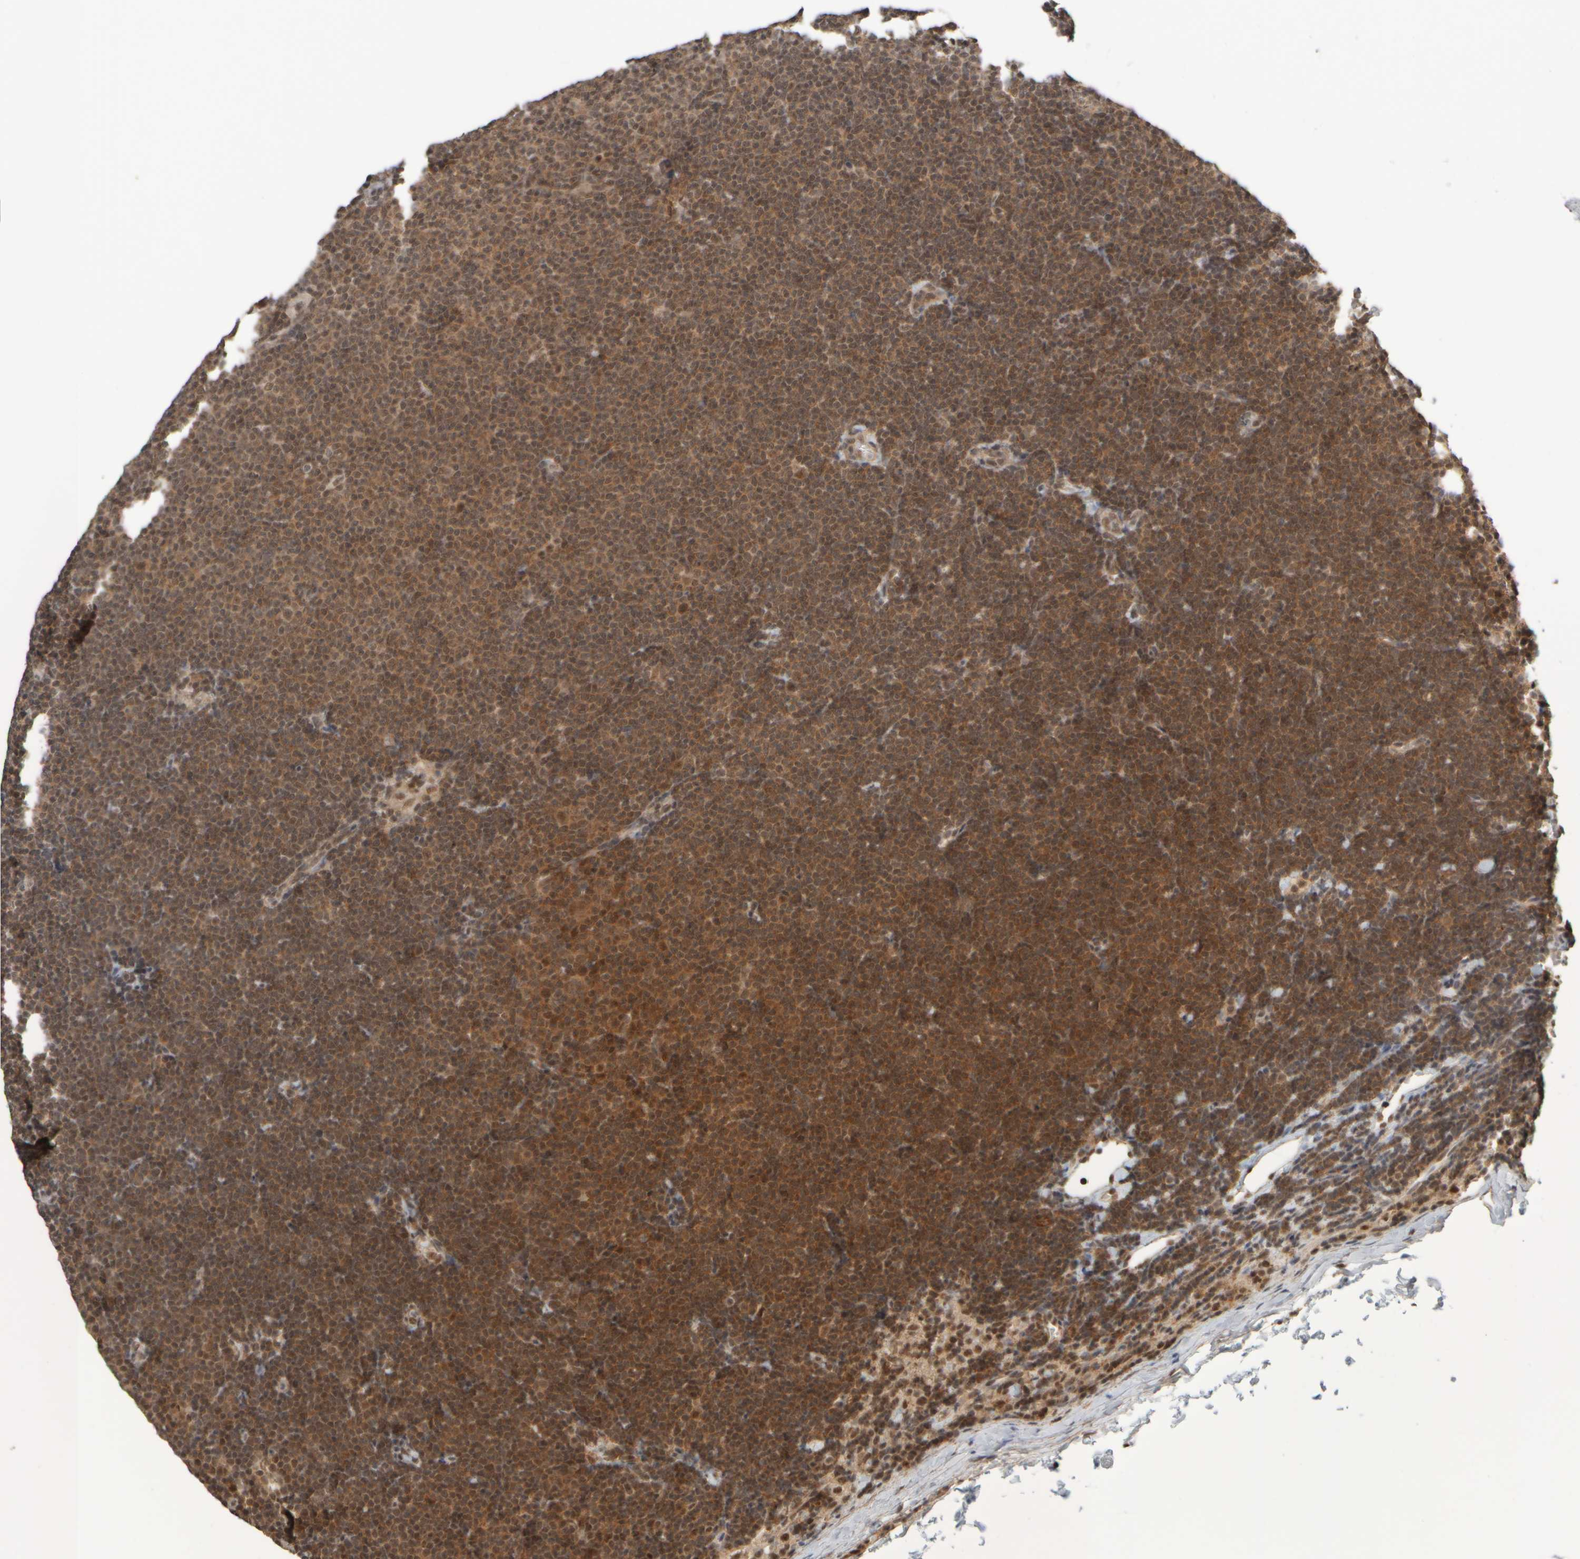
{"staining": {"intensity": "moderate", "quantity": ">75%", "location": "cytoplasmic/membranous,nuclear"}, "tissue": "lymphoma", "cell_type": "Tumor cells", "image_type": "cancer", "snomed": [{"axis": "morphology", "description": "Malignant lymphoma, non-Hodgkin's type, Low grade"}, {"axis": "topography", "description": "Lymph node"}], "caption": "Brown immunohistochemical staining in human lymphoma reveals moderate cytoplasmic/membranous and nuclear expression in about >75% of tumor cells. (Brightfield microscopy of DAB IHC at high magnification).", "gene": "SYNRG", "patient": {"sex": "female", "age": 53}}